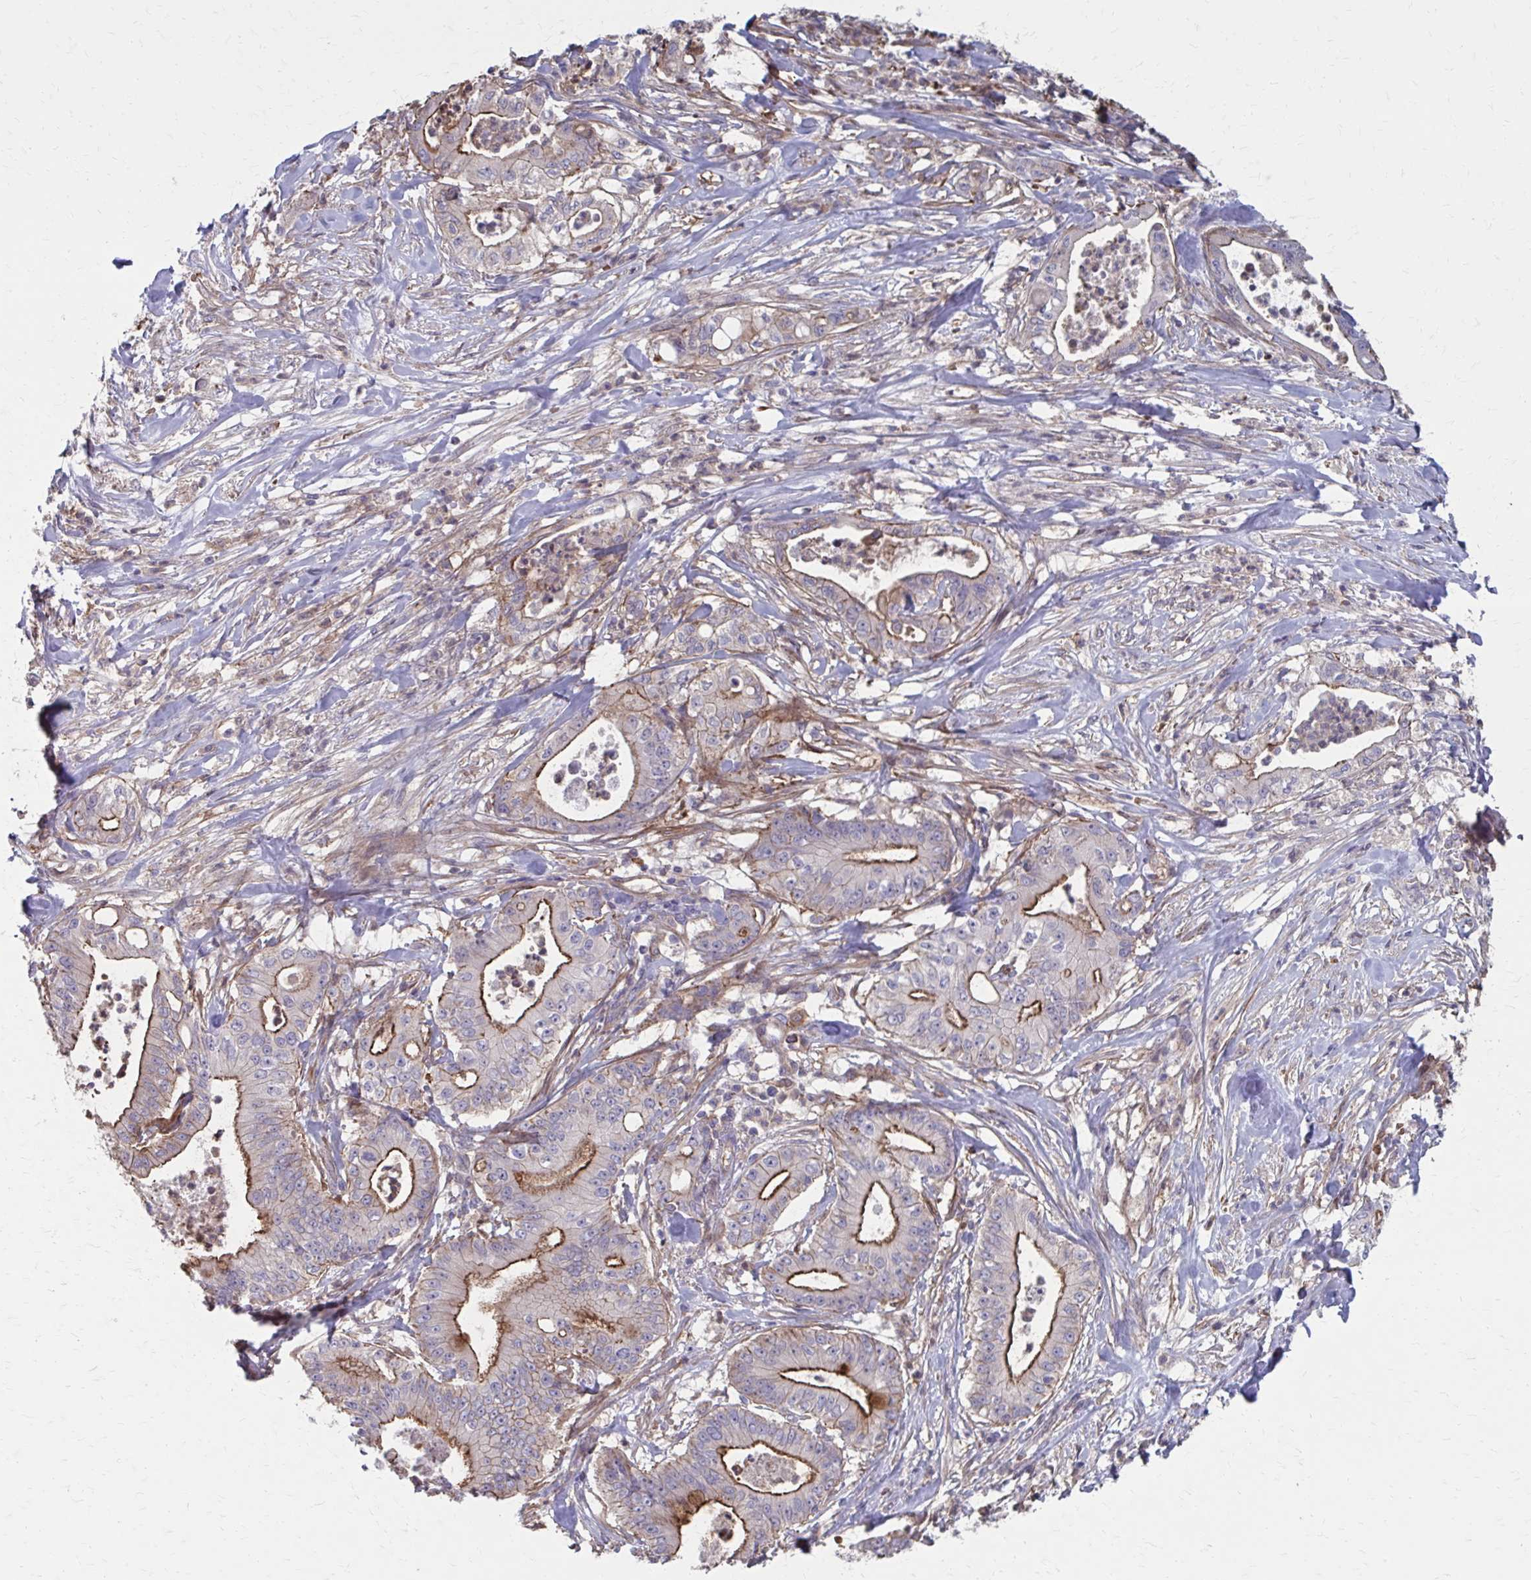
{"staining": {"intensity": "moderate", "quantity": "25%-75%", "location": "cytoplasmic/membranous"}, "tissue": "pancreatic cancer", "cell_type": "Tumor cells", "image_type": "cancer", "snomed": [{"axis": "morphology", "description": "Adenocarcinoma, NOS"}, {"axis": "topography", "description": "Pancreas"}], "caption": "Brown immunohistochemical staining in pancreatic cancer (adenocarcinoma) shows moderate cytoplasmic/membranous staining in about 25%-75% of tumor cells.", "gene": "MMP14", "patient": {"sex": "male", "age": 71}}